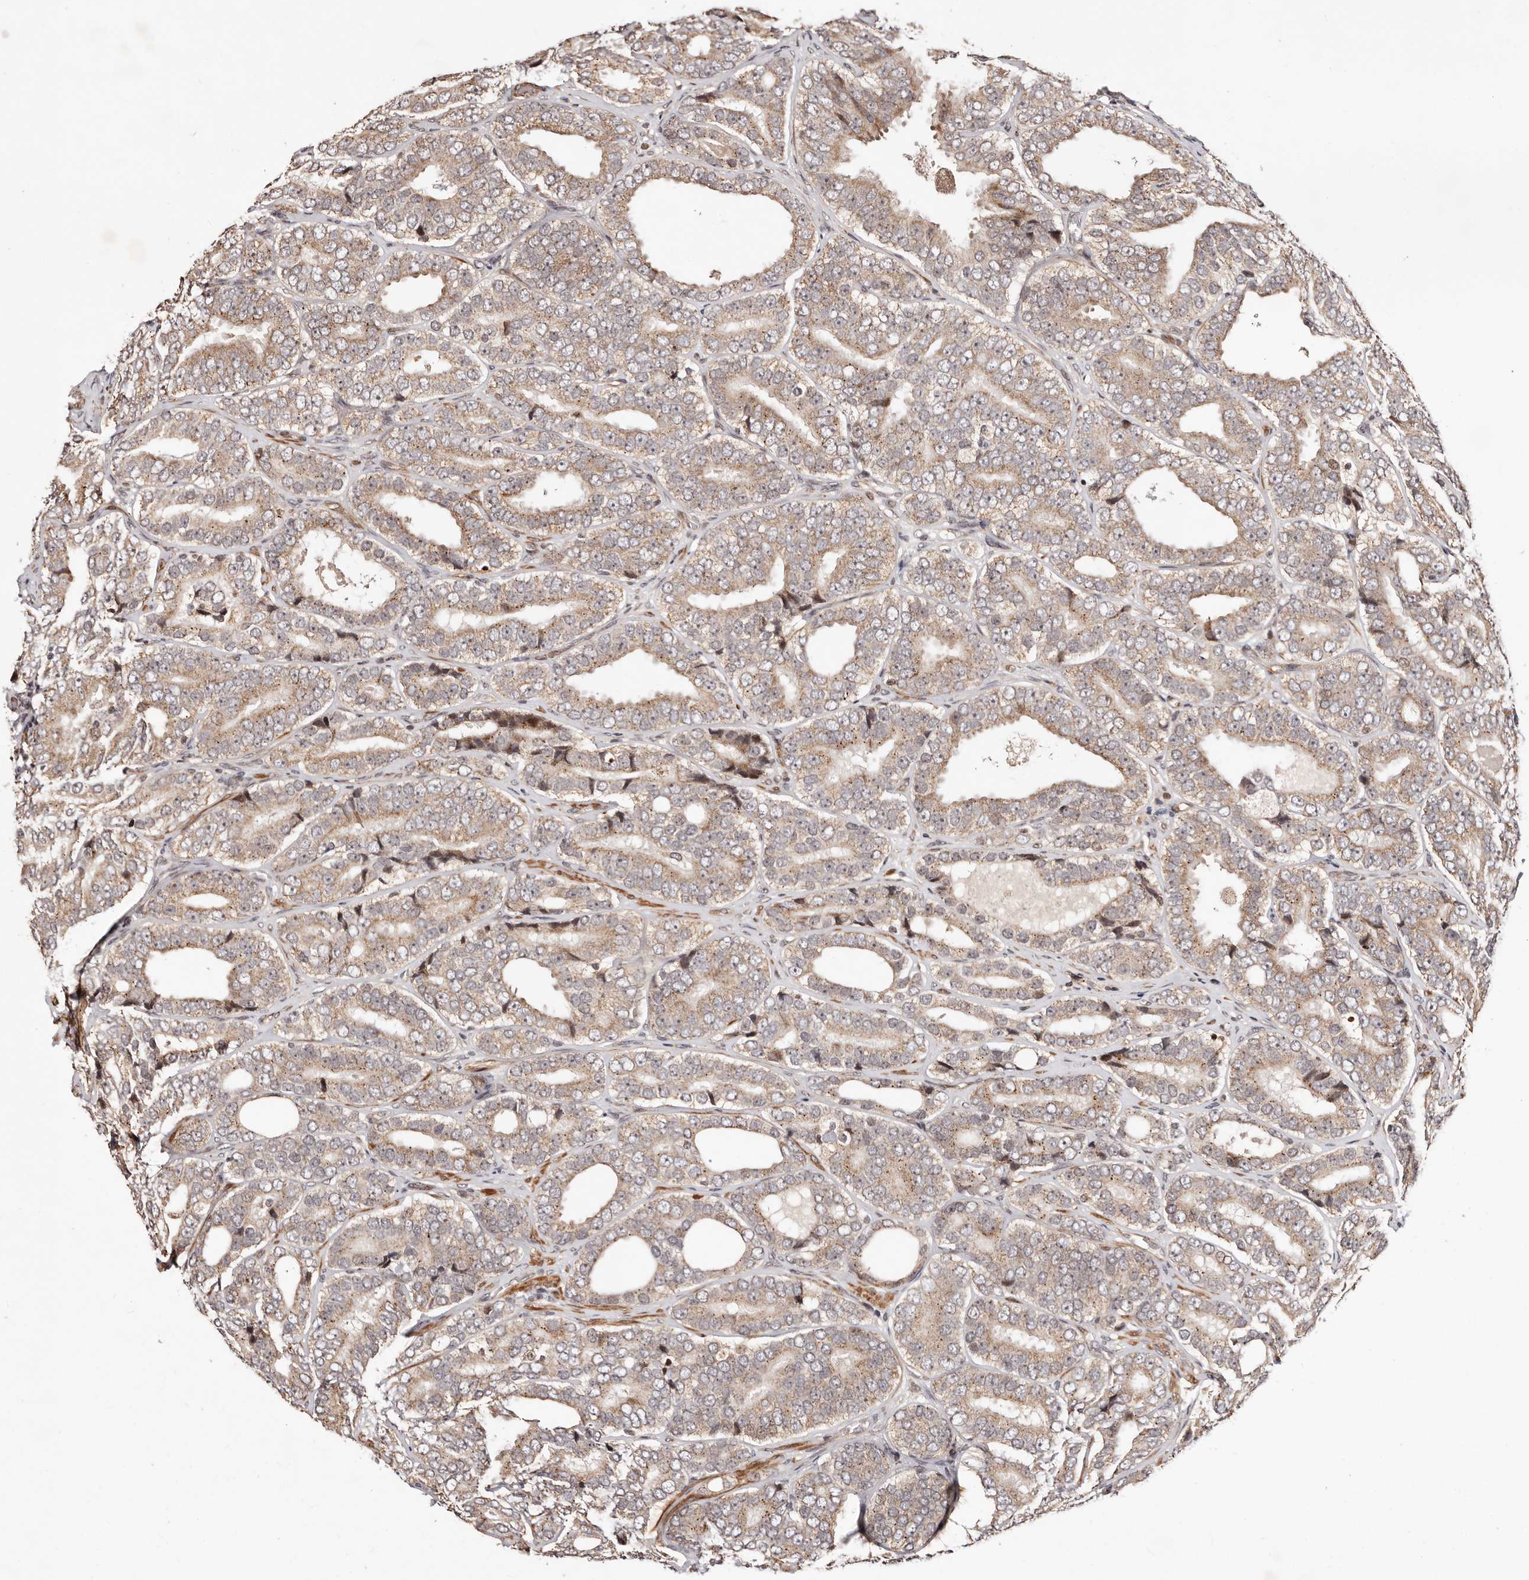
{"staining": {"intensity": "moderate", "quantity": ">75%", "location": "cytoplasmic/membranous"}, "tissue": "prostate cancer", "cell_type": "Tumor cells", "image_type": "cancer", "snomed": [{"axis": "morphology", "description": "Adenocarcinoma, High grade"}, {"axis": "topography", "description": "Prostate"}], "caption": "High-magnification brightfield microscopy of prostate cancer (adenocarcinoma (high-grade)) stained with DAB (3,3'-diaminobenzidine) (brown) and counterstained with hematoxylin (blue). tumor cells exhibit moderate cytoplasmic/membranous staining is identified in about>75% of cells.", "gene": "HIVEP3", "patient": {"sex": "male", "age": 56}}